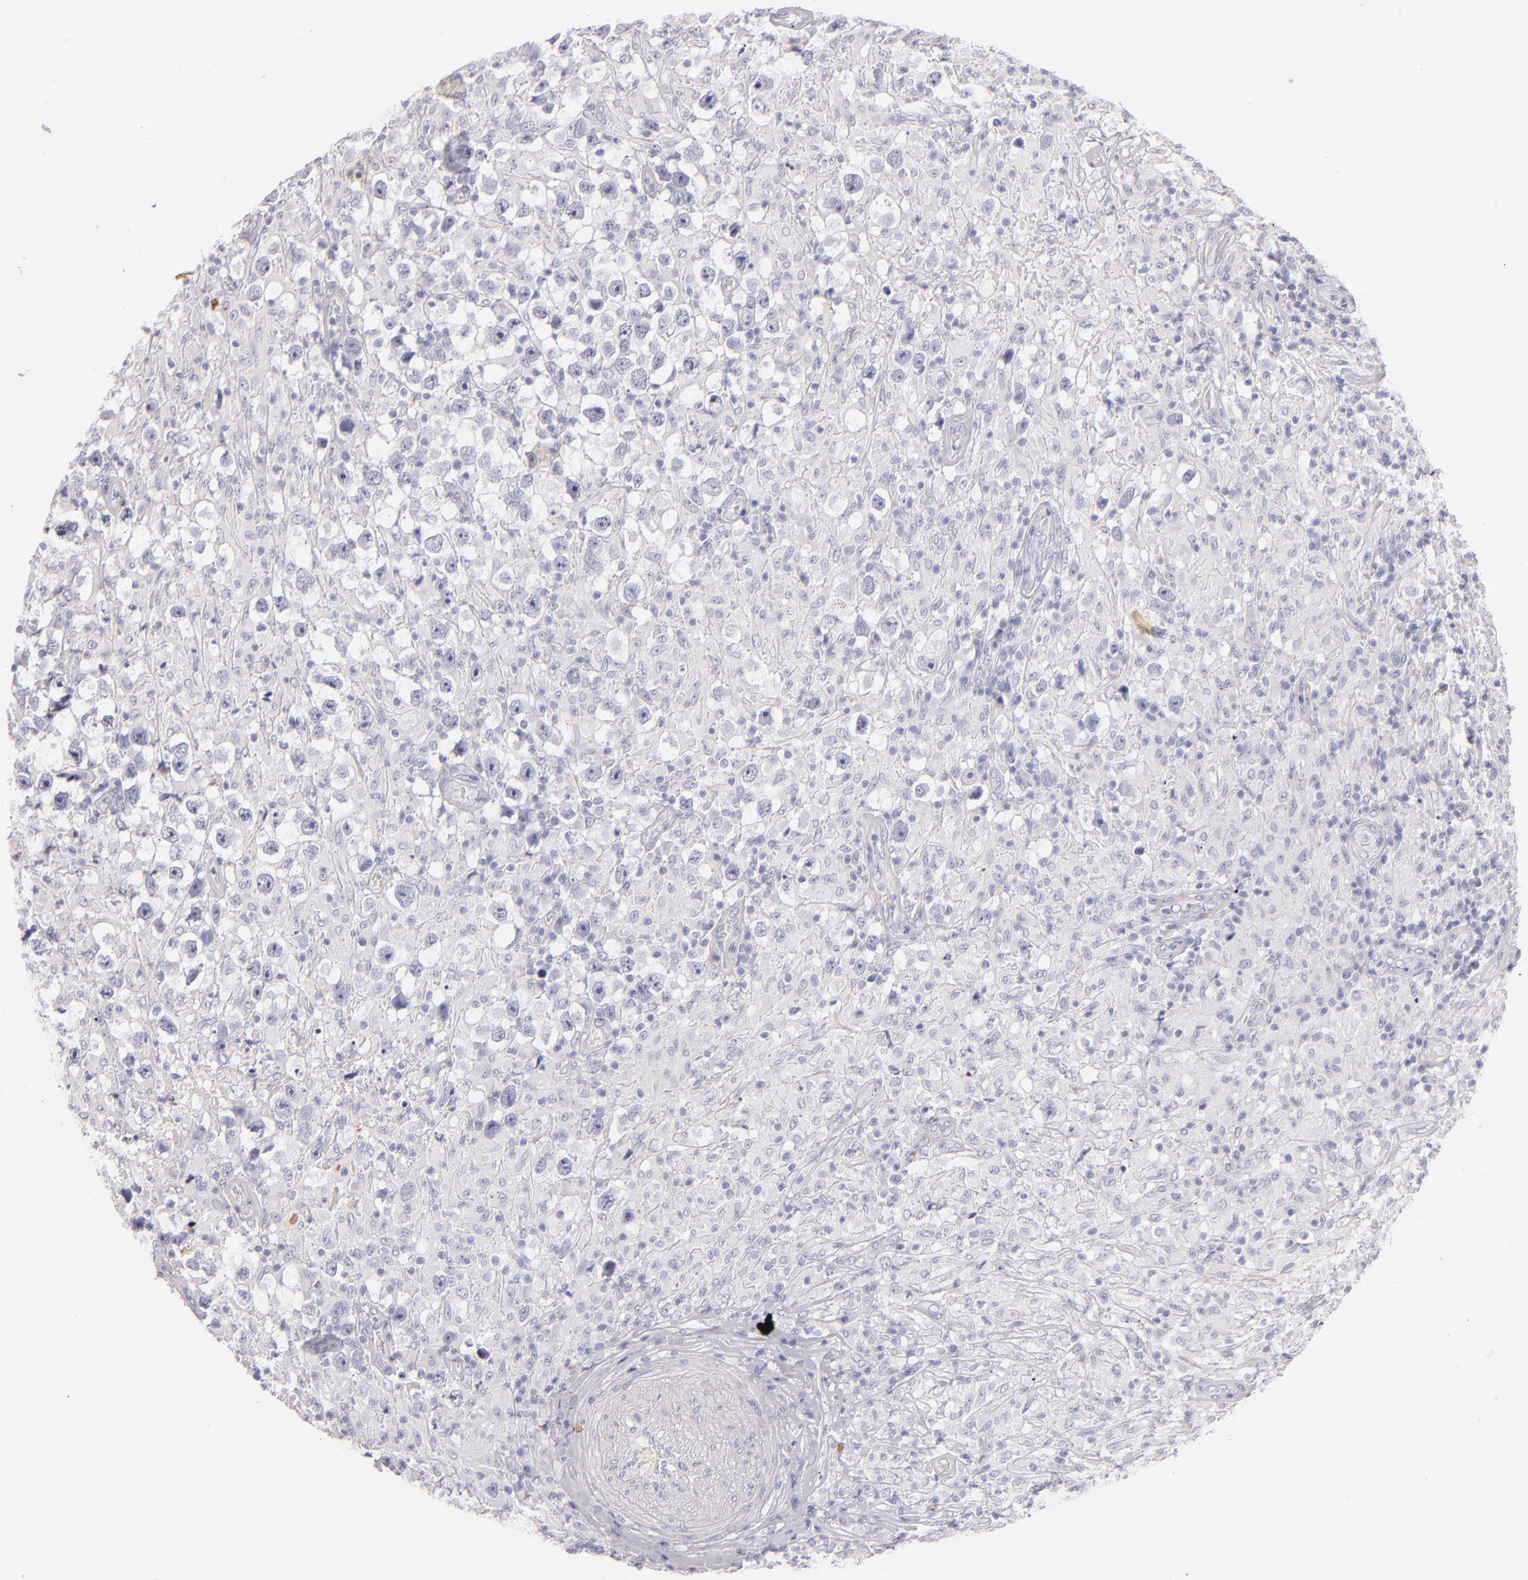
{"staining": {"intensity": "negative", "quantity": "none", "location": "none"}, "tissue": "testis cancer", "cell_type": "Tumor cells", "image_type": "cancer", "snomed": [{"axis": "morphology", "description": "Seminoma, NOS"}, {"axis": "topography", "description": "Testis"}], "caption": "Human testis seminoma stained for a protein using immunohistochemistry (IHC) exhibits no expression in tumor cells.", "gene": "FABP1", "patient": {"sex": "male", "age": 34}}